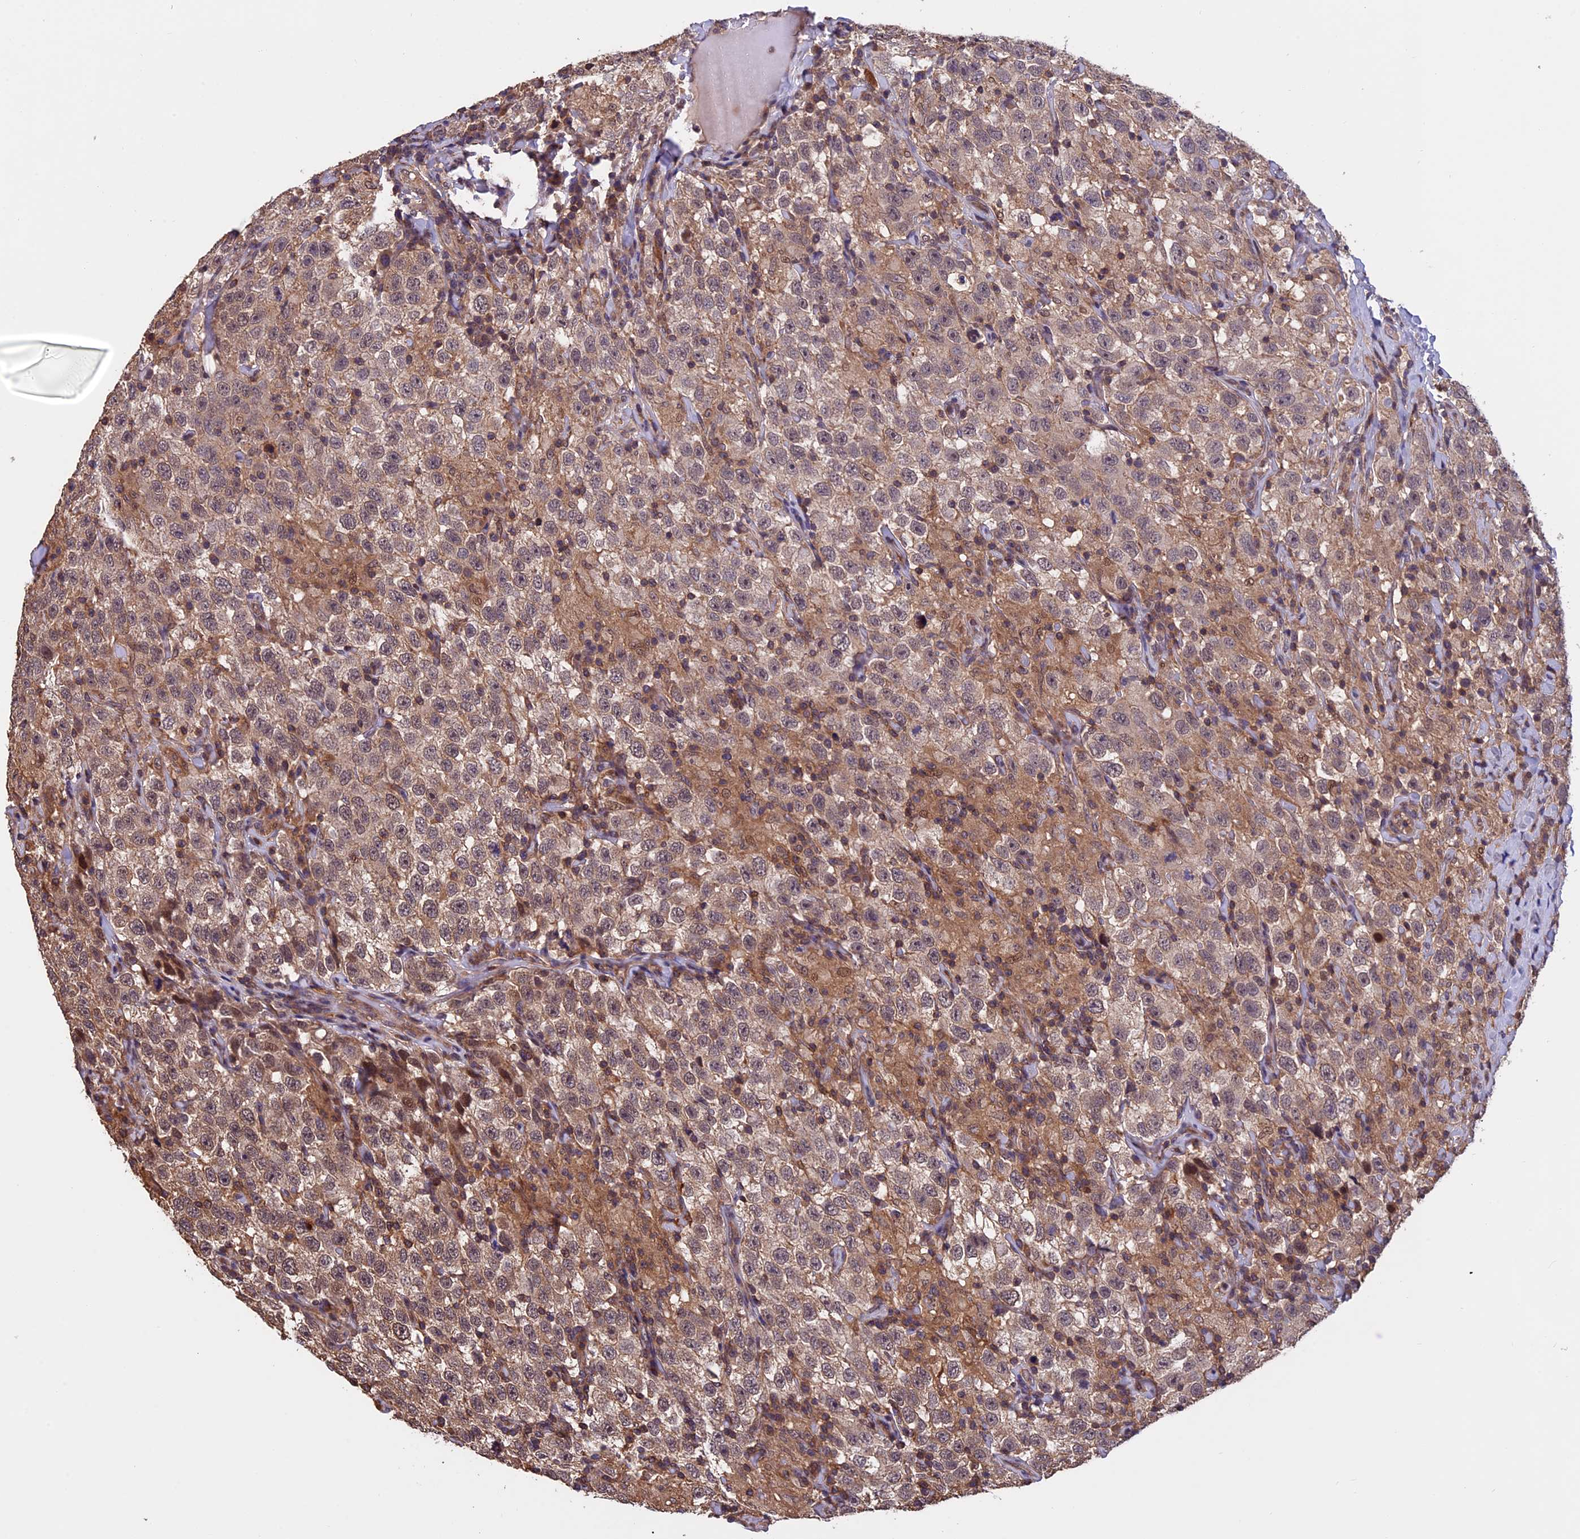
{"staining": {"intensity": "weak", "quantity": ">75%", "location": "cytoplasmic/membranous"}, "tissue": "testis cancer", "cell_type": "Tumor cells", "image_type": "cancer", "snomed": [{"axis": "morphology", "description": "Seminoma, NOS"}, {"axis": "topography", "description": "Testis"}], "caption": "Immunohistochemistry micrograph of neoplastic tissue: human testis cancer stained using IHC shows low levels of weak protein expression localized specifically in the cytoplasmic/membranous of tumor cells, appearing as a cytoplasmic/membranous brown color.", "gene": "PKD2L2", "patient": {"sex": "male", "age": 41}}